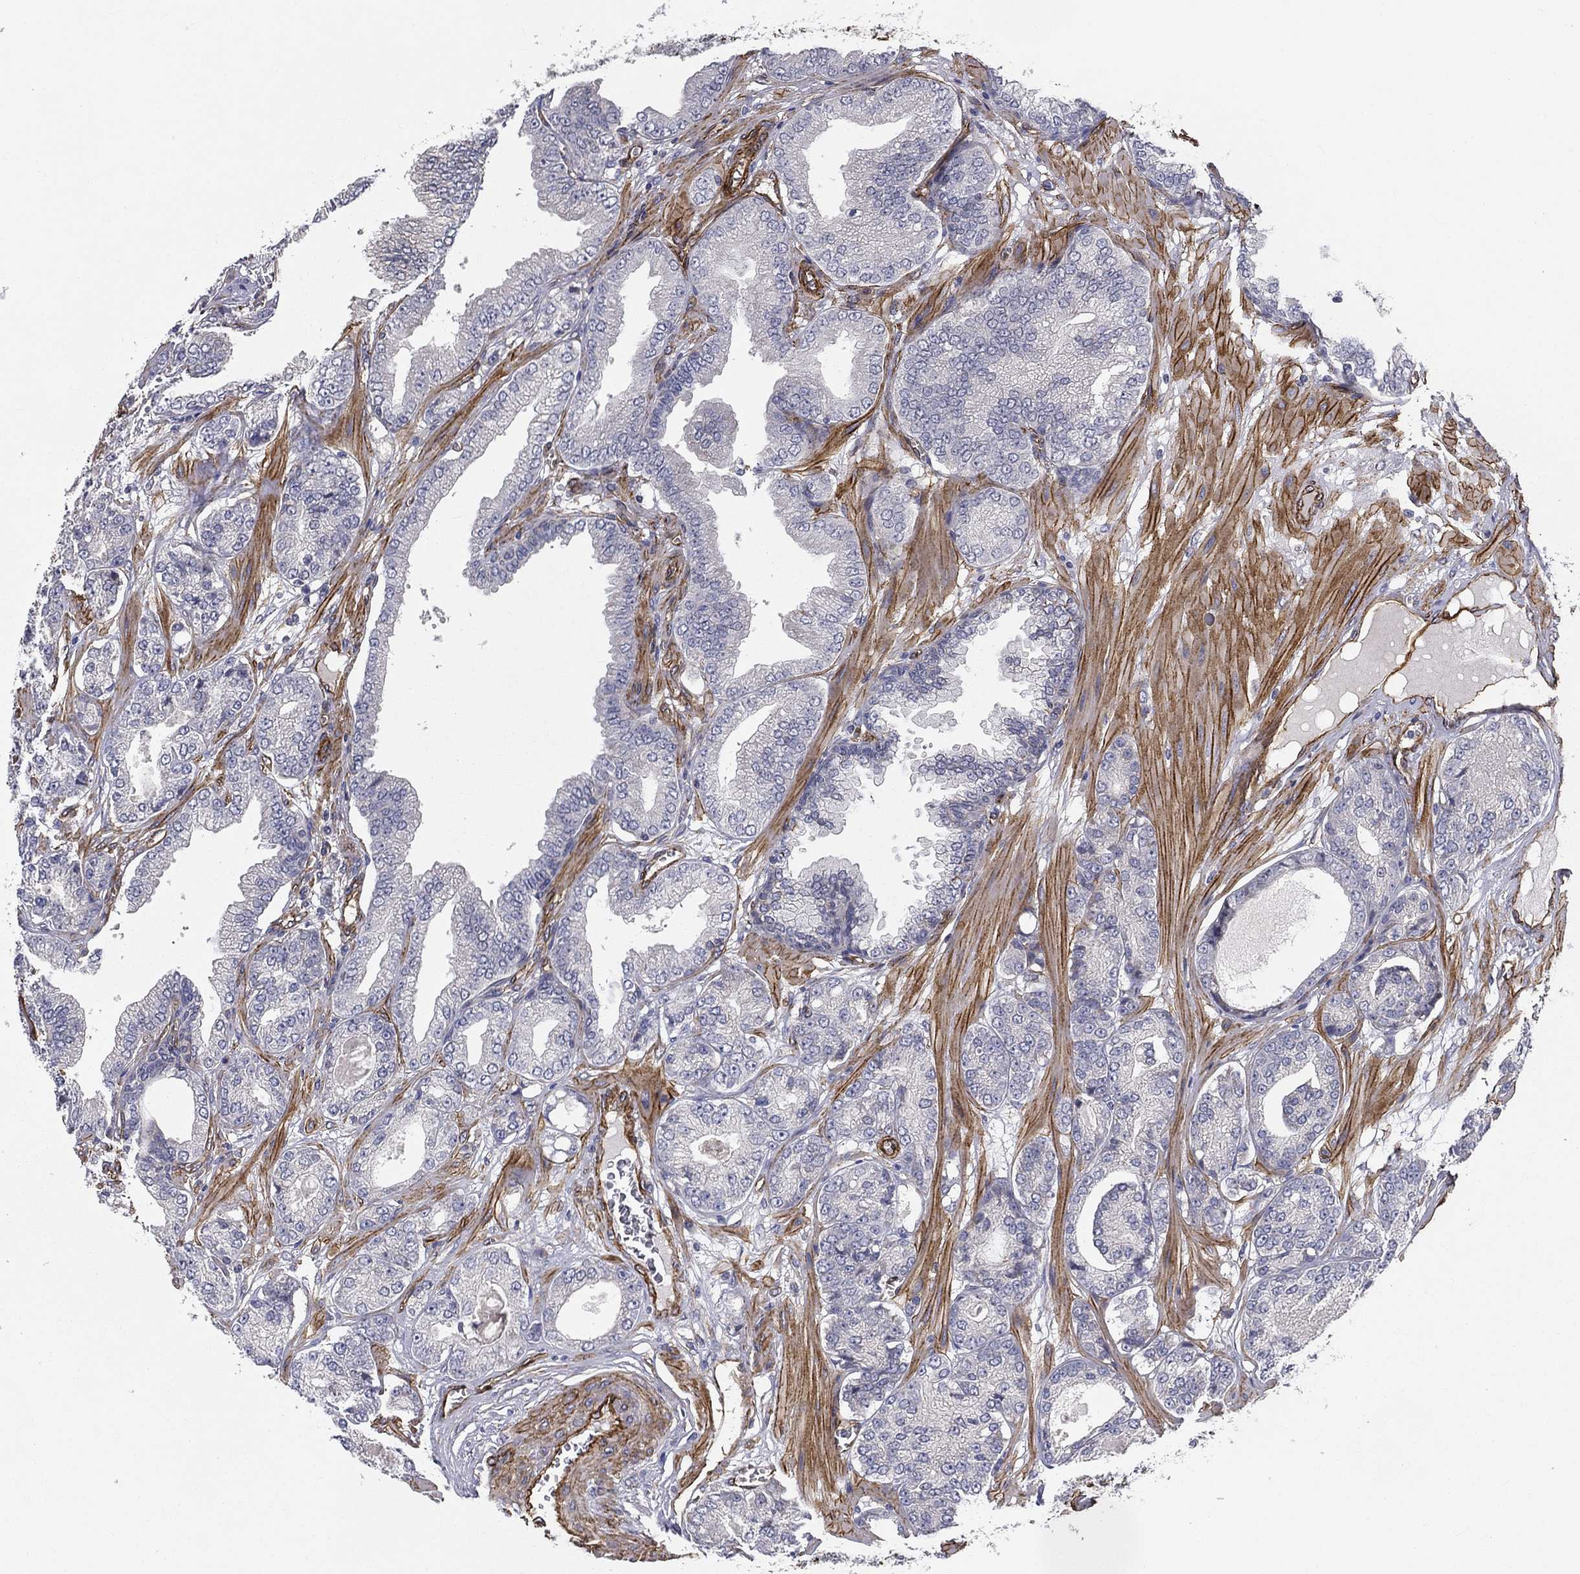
{"staining": {"intensity": "negative", "quantity": "none", "location": "none"}, "tissue": "prostate cancer", "cell_type": "Tumor cells", "image_type": "cancer", "snomed": [{"axis": "morphology", "description": "Adenocarcinoma, NOS"}, {"axis": "topography", "description": "Prostate"}], "caption": "A micrograph of human prostate cancer (adenocarcinoma) is negative for staining in tumor cells.", "gene": "SYNC", "patient": {"sex": "male", "age": 64}}